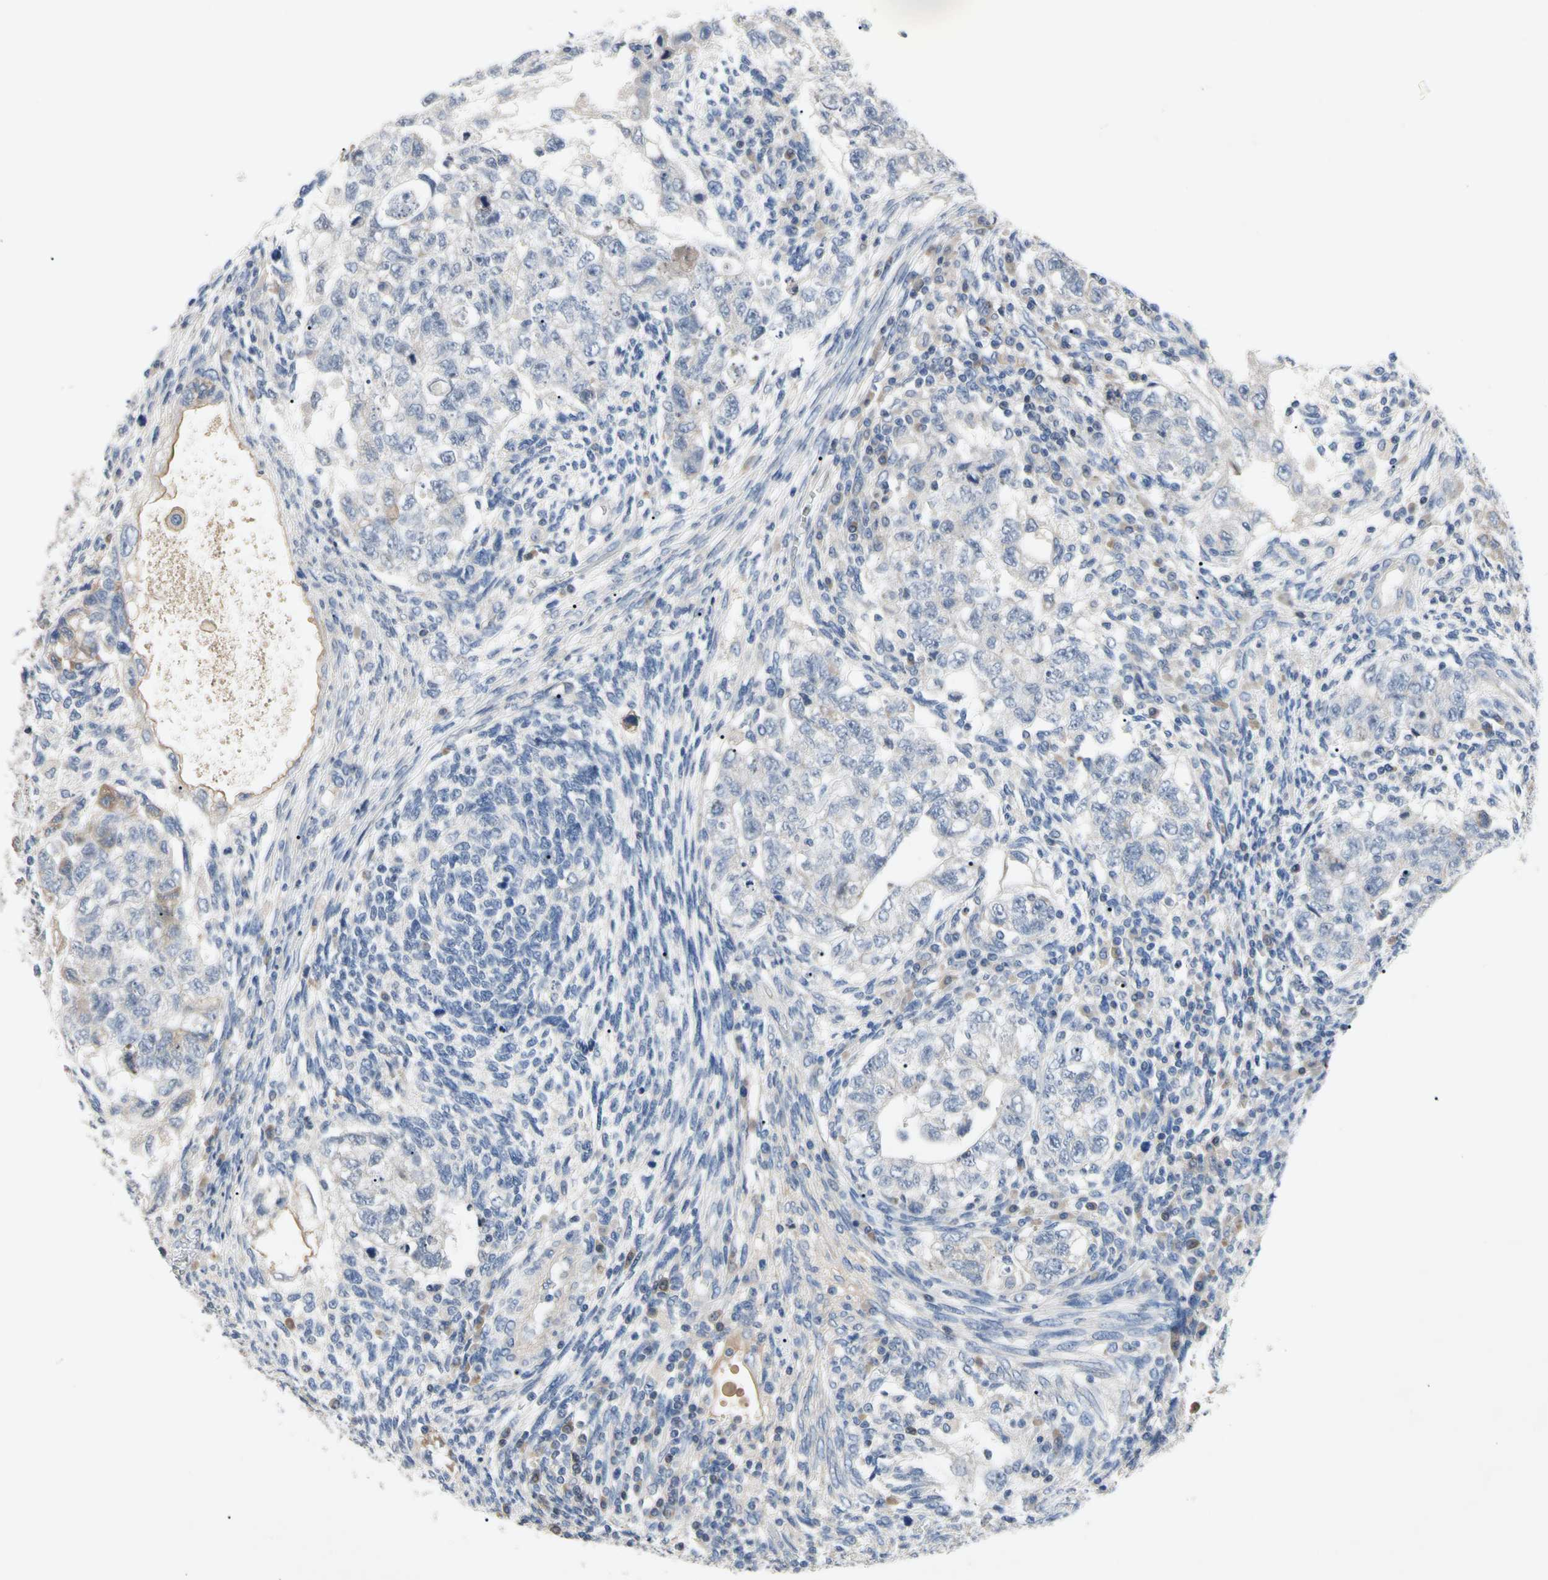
{"staining": {"intensity": "negative", "quantity": "none", "location": "none"}, "tissue": "testis cancer", "cell_type": "Tumor cells", "image_type": "cancer", "snomed": [{"axis": "morphology", "description": "Normal tissue, NOS"}, {"axis": "morphology", "description": "Carcinoma, Embryonal, NOS"}, {"axis": "topography", "description": "Testis"}], "caption": "There is no significant positivity in tumor cells of testis cancer.", "gene": "GAS6", "patient": {"sex": "male", "age": 36}}